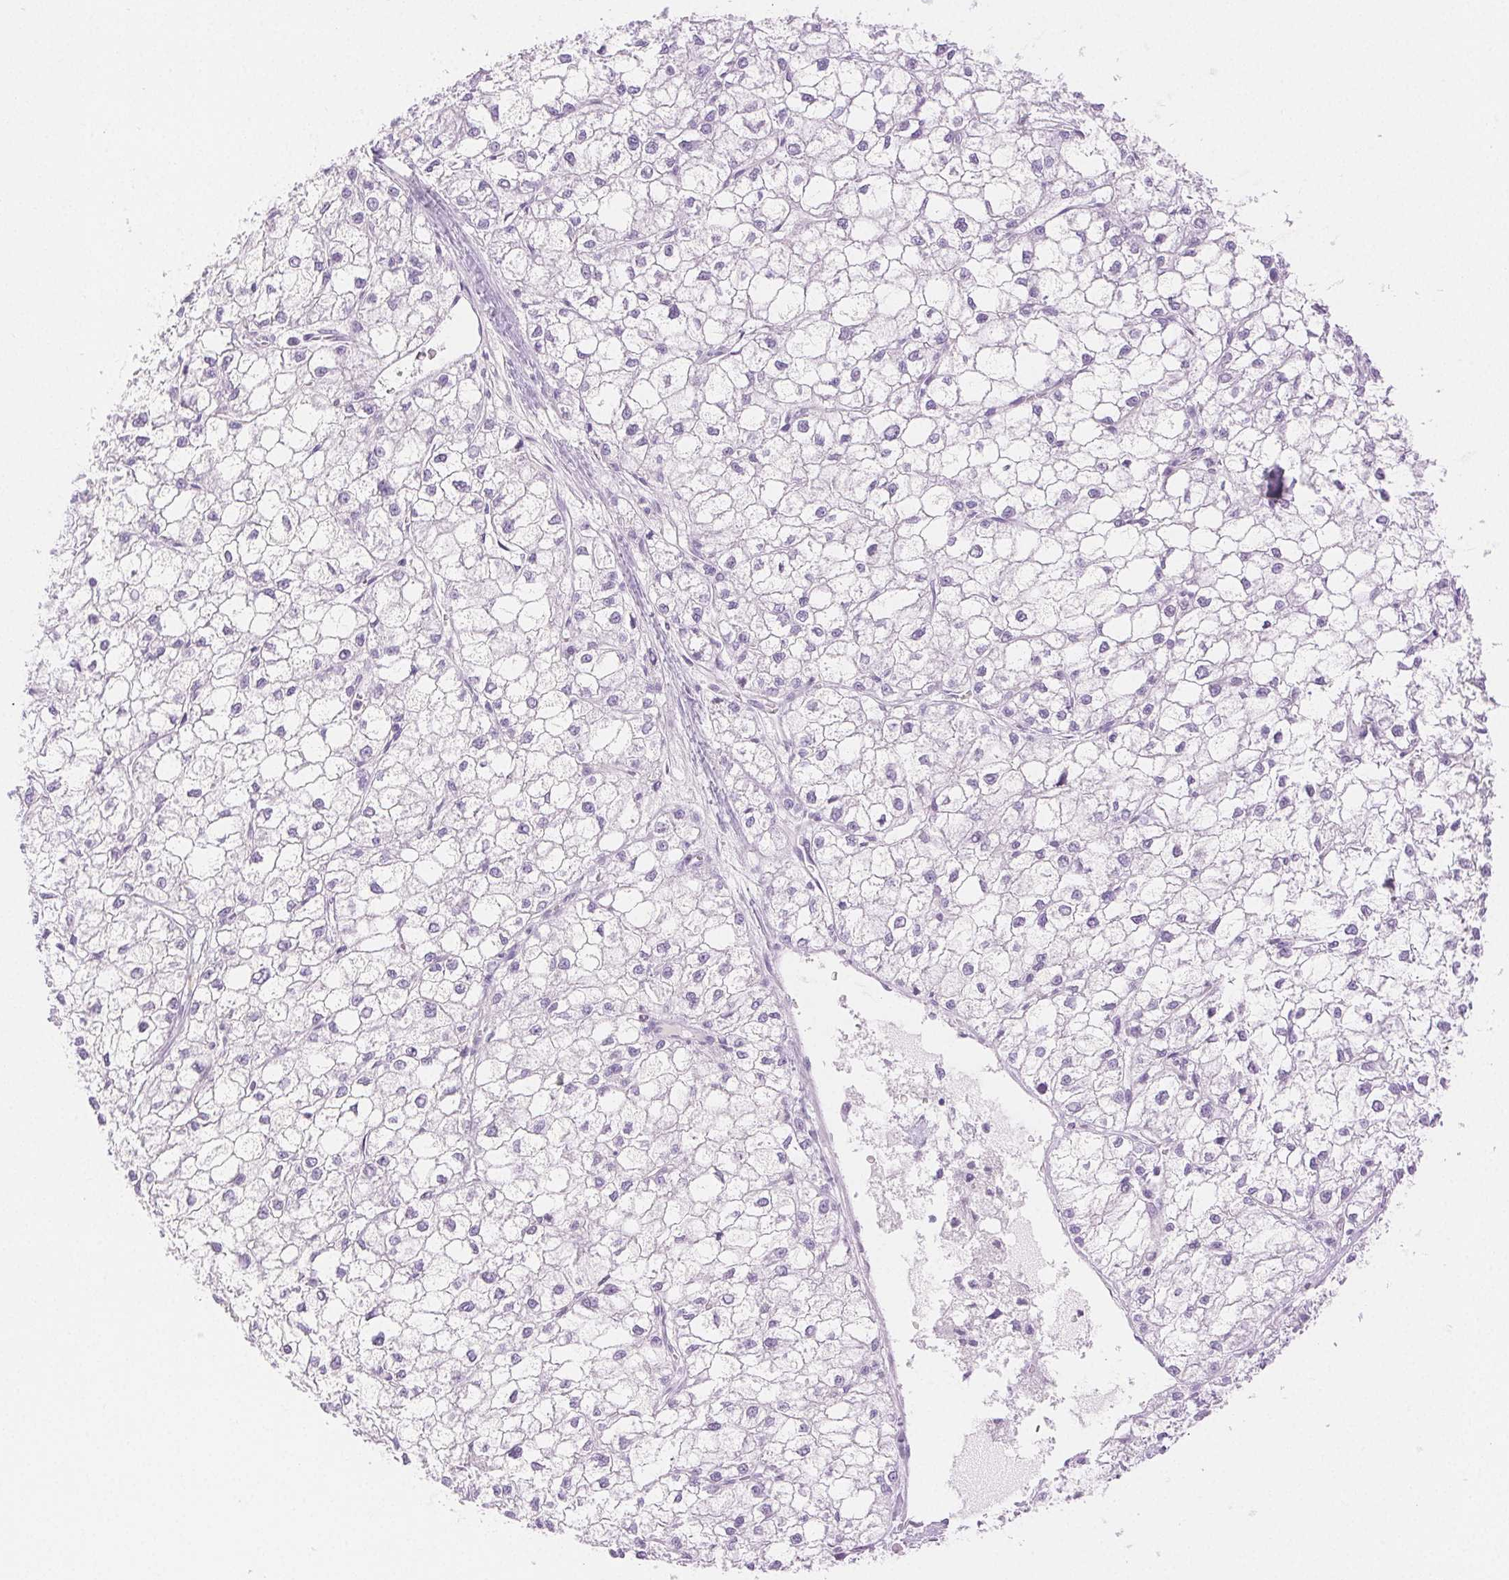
{"staining": {"intensity": "negative", "quantity": "none", "location": "none"}, "tissue": "liver cancer", "cell_type": "Tumor cells", "image_type": "cancer", "snomed": [{"axis": "morphology", "description": "Carcinoma, Hepatocellular, NOS"}, {"axis": "topography", "description": "Liver"}], "caption": "Liver cancer (hepatocellular carcinoma) stained for a protein using immunohistochemistry (IHC) displays no staining tumor cells.", "gene": "SPACA4", "patient": {"sex": "female", "age": 43}}